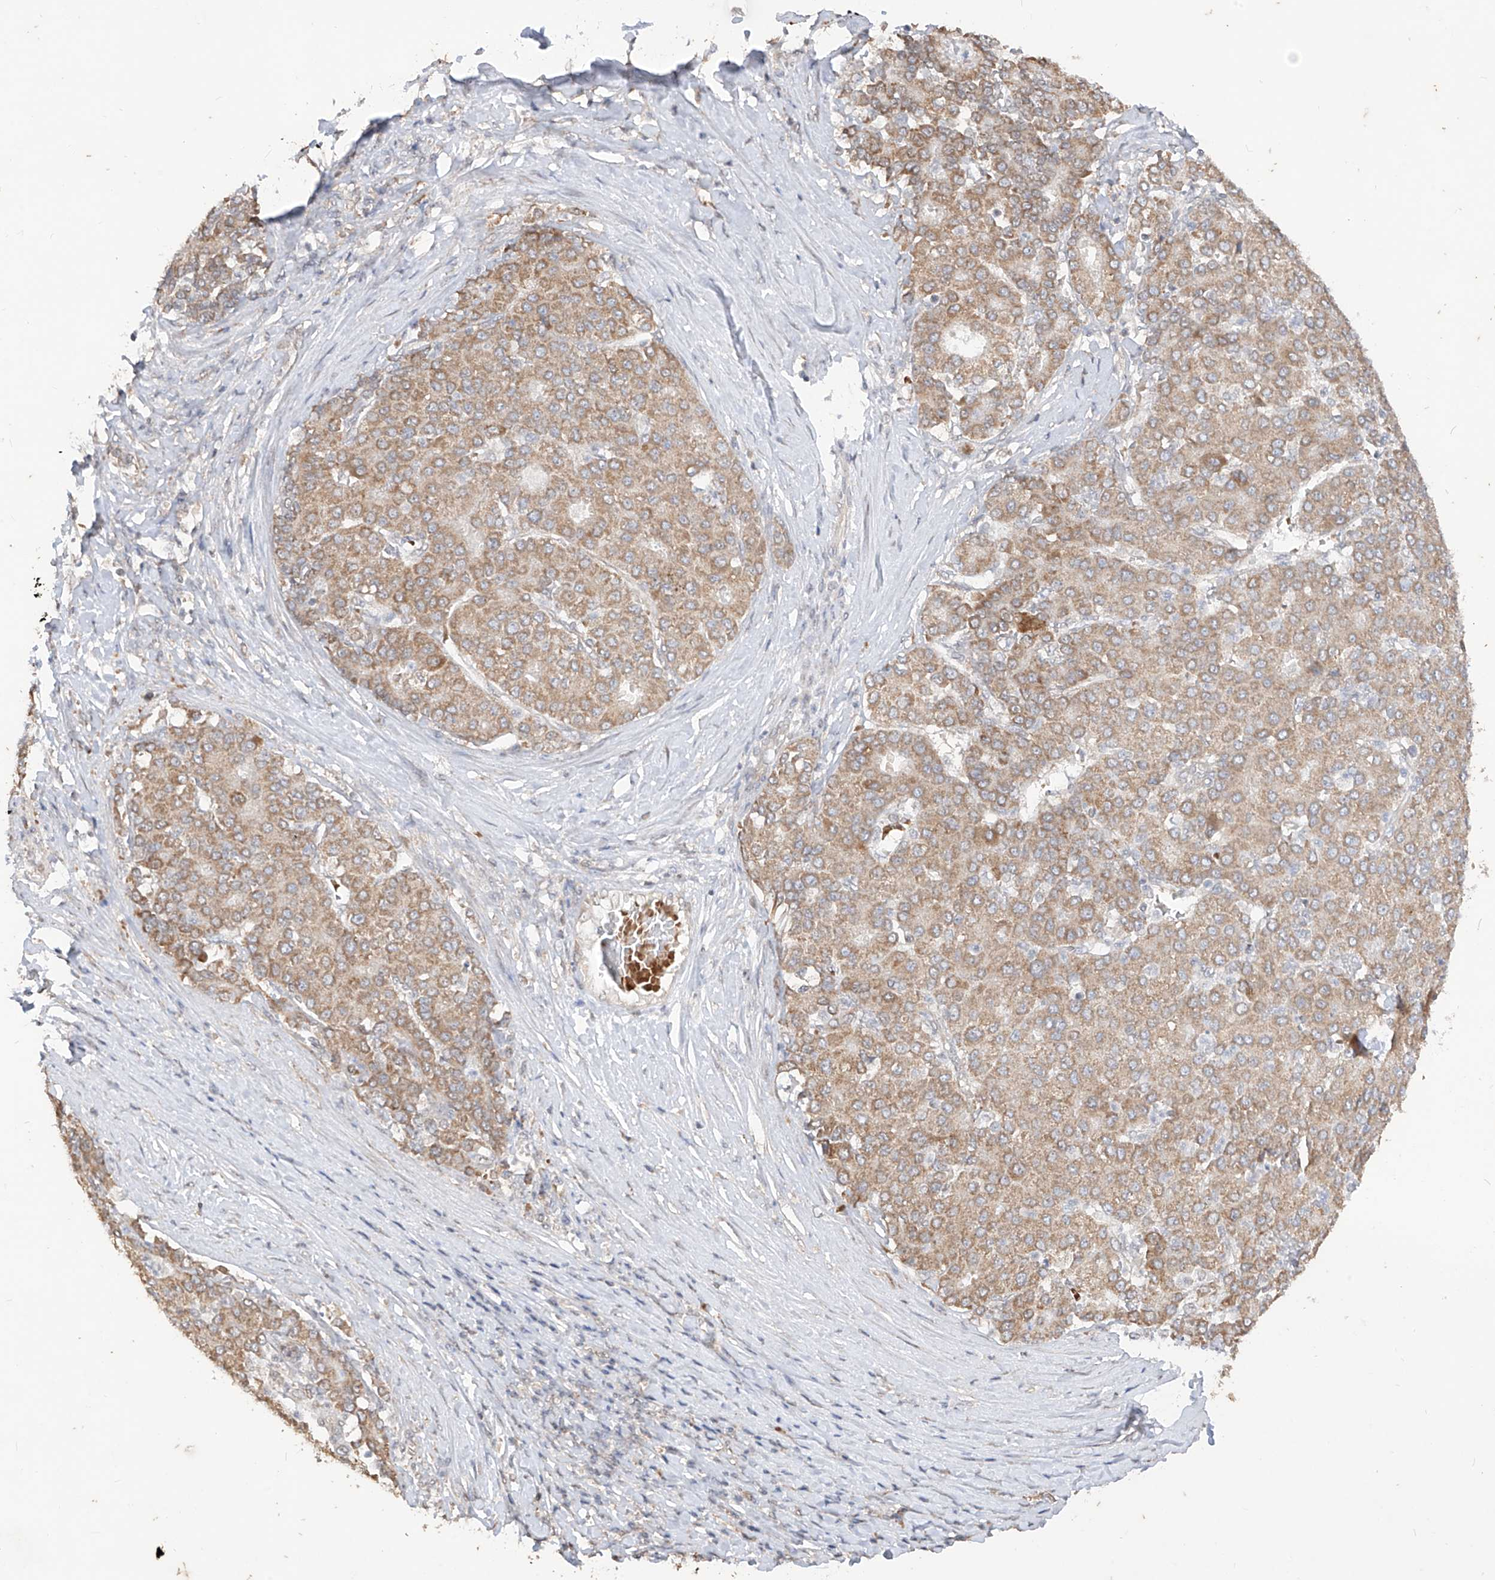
{"staining": {"intensity": "moderate", "quantity": ">75%", "location": "cytoplasmic/membranous"}, "tissue": "liver cancer", "cell_type": "Tumor cells", "image_type": "cancer", "snomed": [{"axis": "morphology", "description": "Carcinoma, Hepatocellular, NOS"}, {"axis": "topography", "description": "Liver"}], "caption": "Protein staining displays moderate cytoplasmic/membranous staining in about >75% of tumor cells in liver hepatocellular carcinoma.", "gene": "MTUS2", "patient": {"sex": "male", "age": 65}}